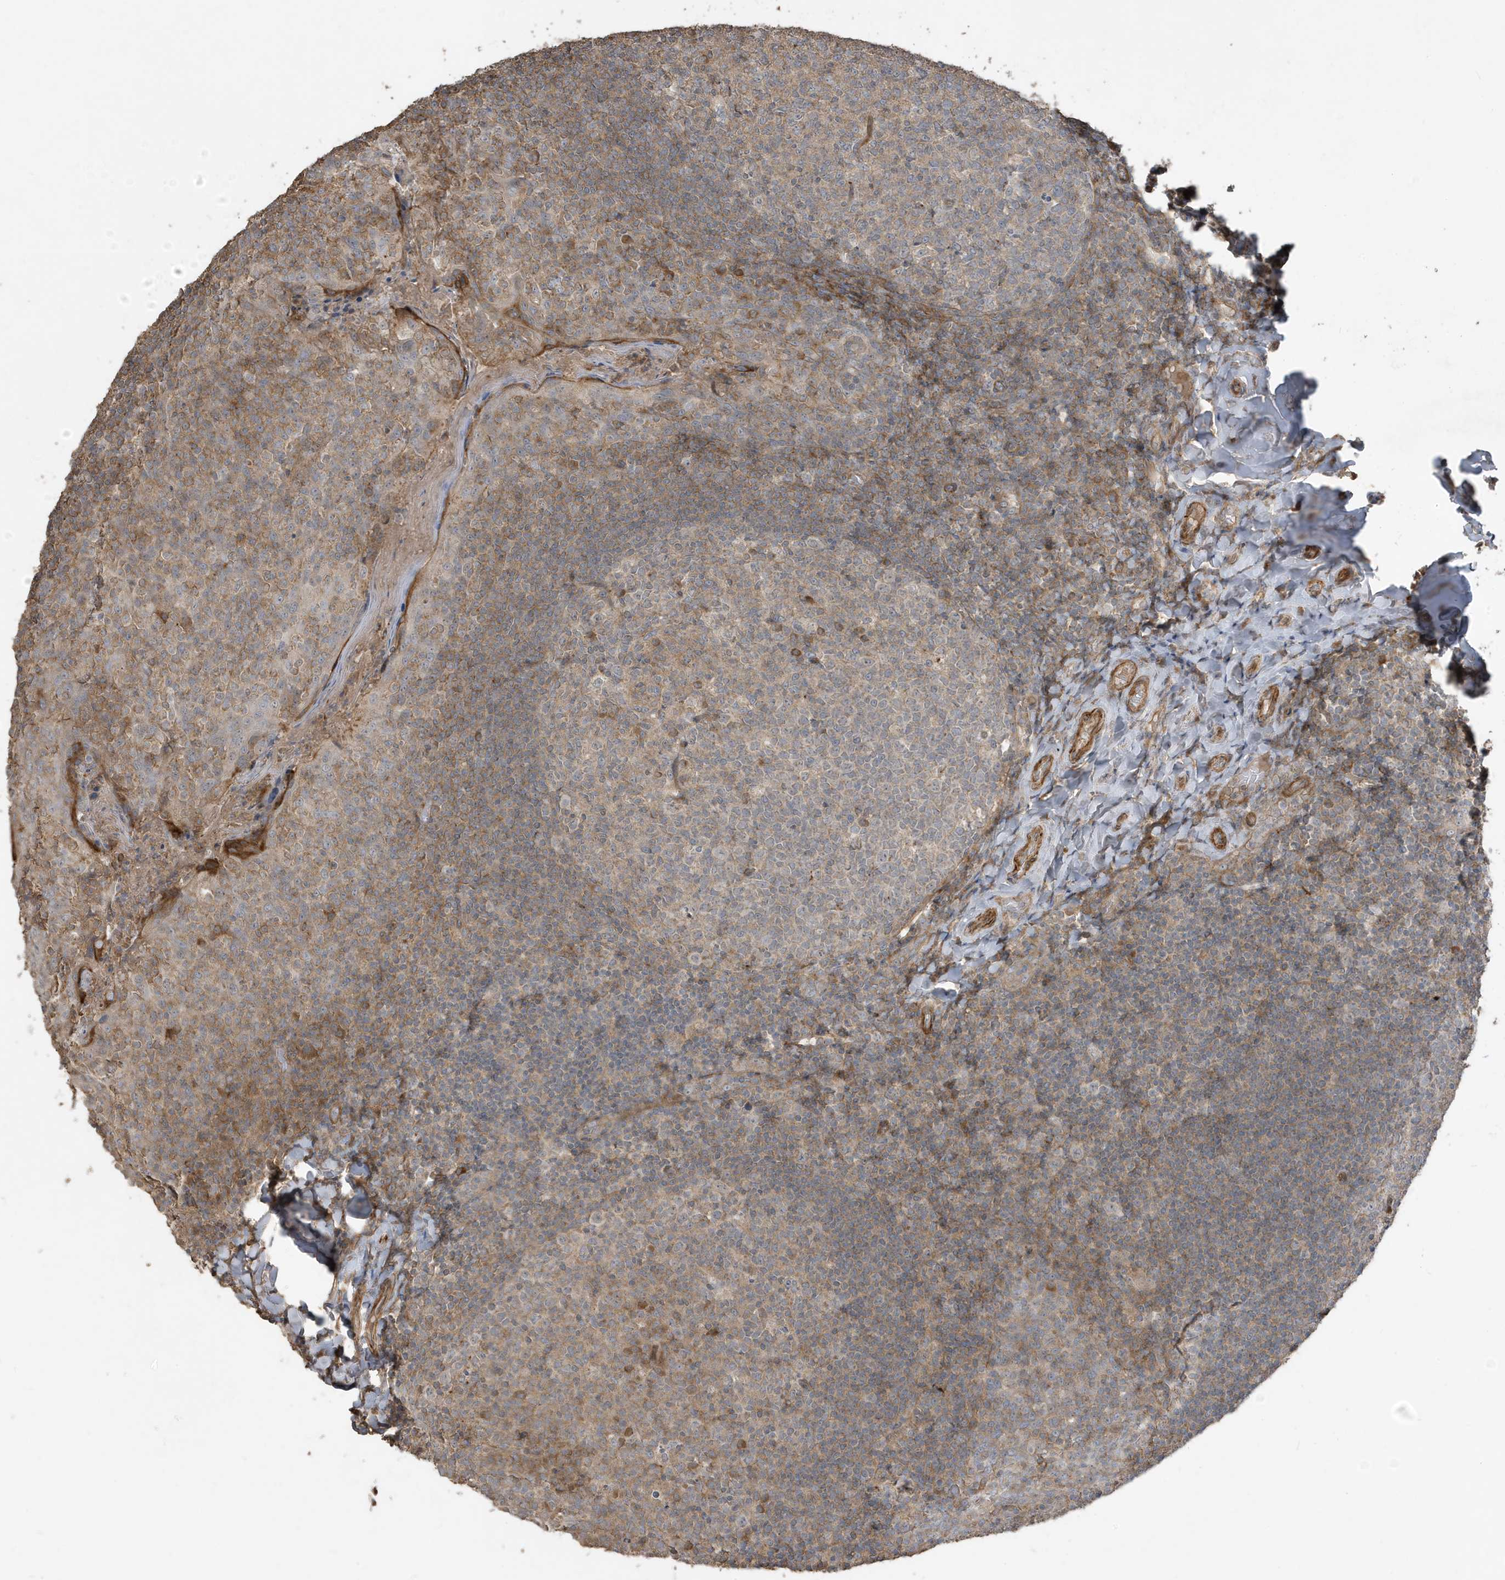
{"staining": {"intensity": "moderate", "quantity": "<25%", "location": "cytoplasmic/membranous"}, "tissue": "tonsil", "cell_type": "Germinal center cells", "image_type": "normal", "snomed": [{"axis": "morphology", "description": "Normal tissue, NOS"}, {"axis": "topography", "description": "Tonsil"}], "caption": "Protein staining by IHC reveals moderate cytoplasmic/membranous staining in about <25% of germinal center cells in normal tonsil.", "gene": "PRRT3", "patient": {"sex": "female", "age": 19}}